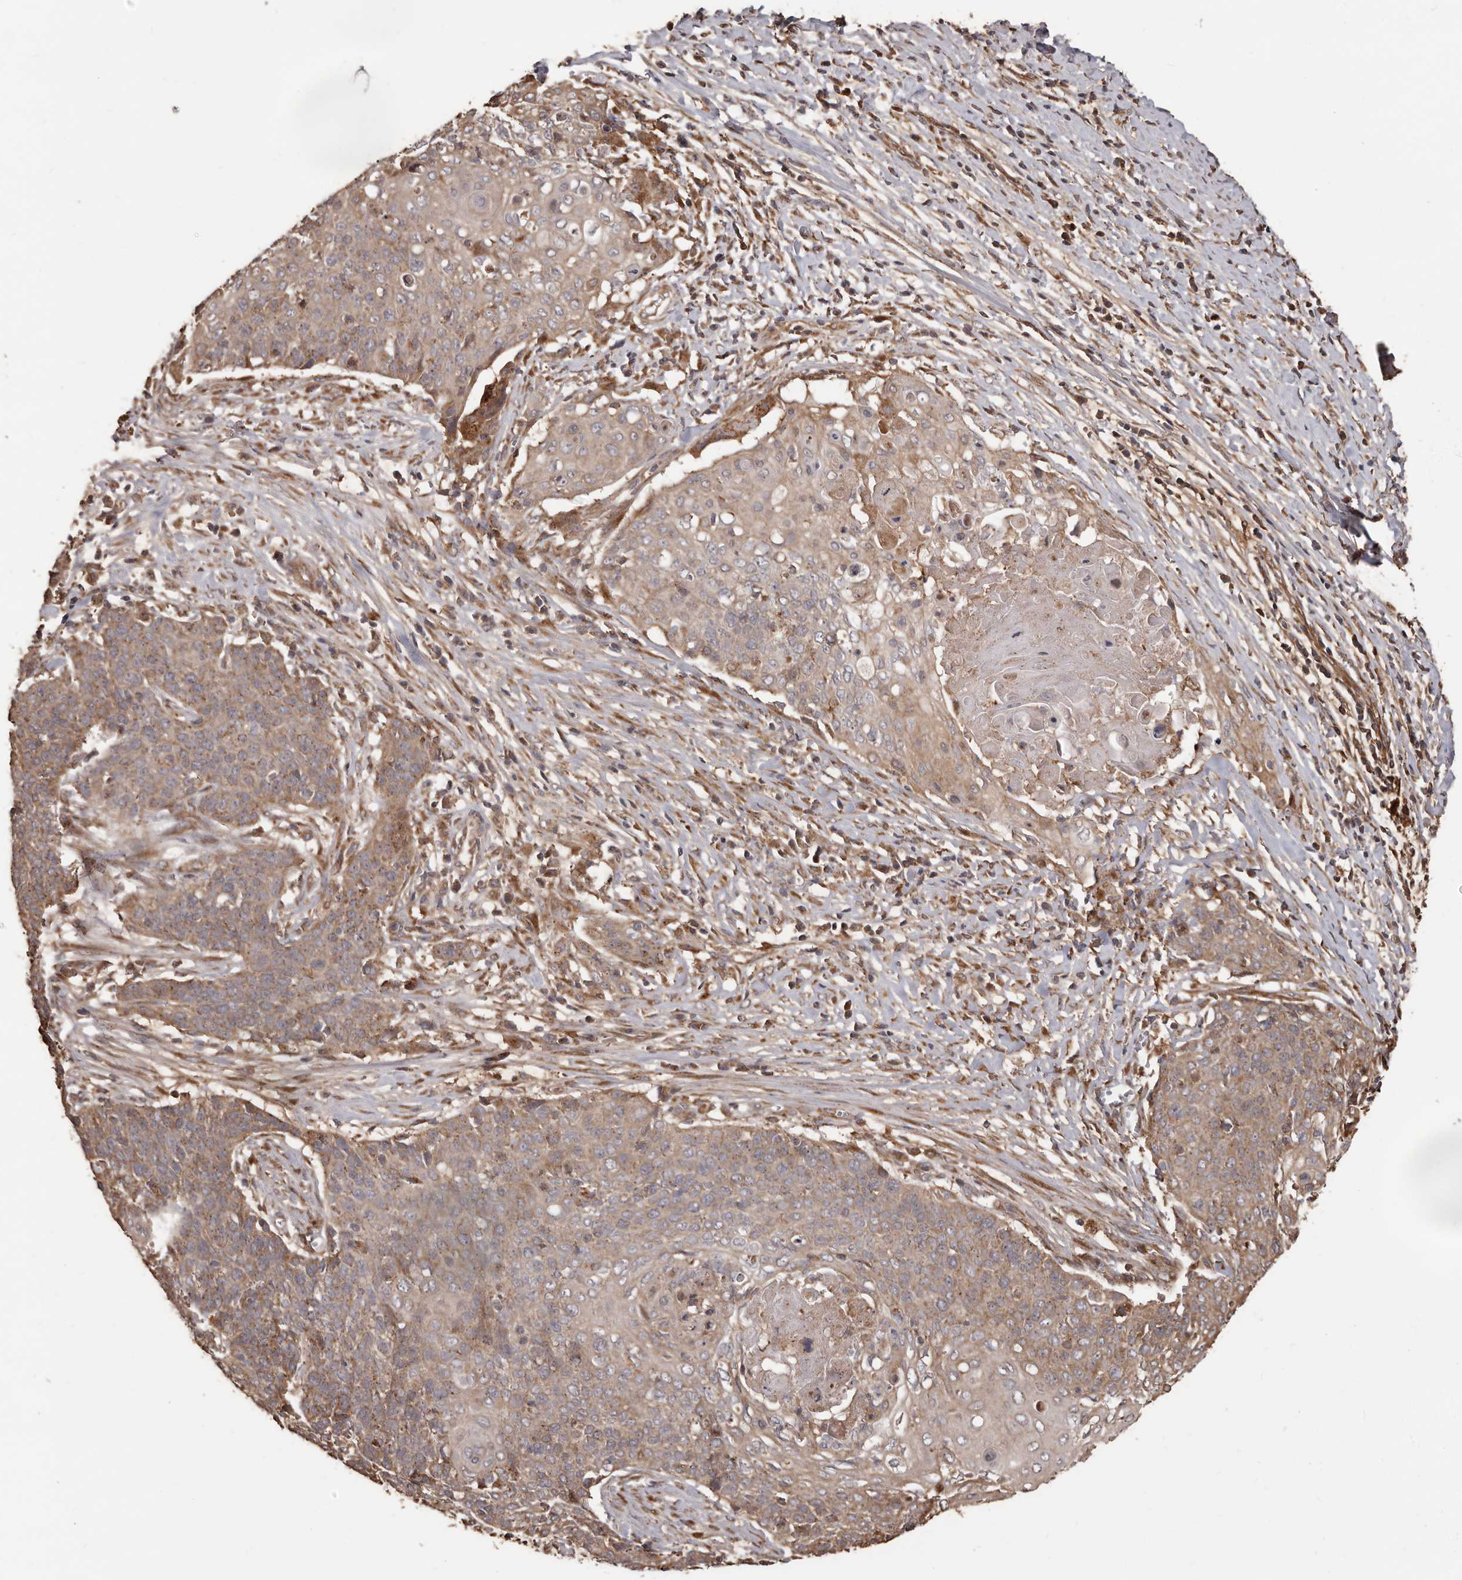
{"staining": {"intensity": "weak", "quantity": "25%-75%", "location": "cytoplasmic/membranous"}, "tissue": "cervical cancer", "cell_type": "Tumor cells", "image_type": "cancer", "snomed": [{"axis": "morphology", "description": "Squamous cell carcinoma, NOS"}, {"axis": "topography", "description": "Cervix"}], "caption": "Brown immunohistochemical staining in human cervical squamous cell carcinoma reveals weak cytoplasmic/membranous expression in approximately 25%-75% of tumor cells.", "gene": "MTO1", "patient": {"sex": "female", "age": 39}}